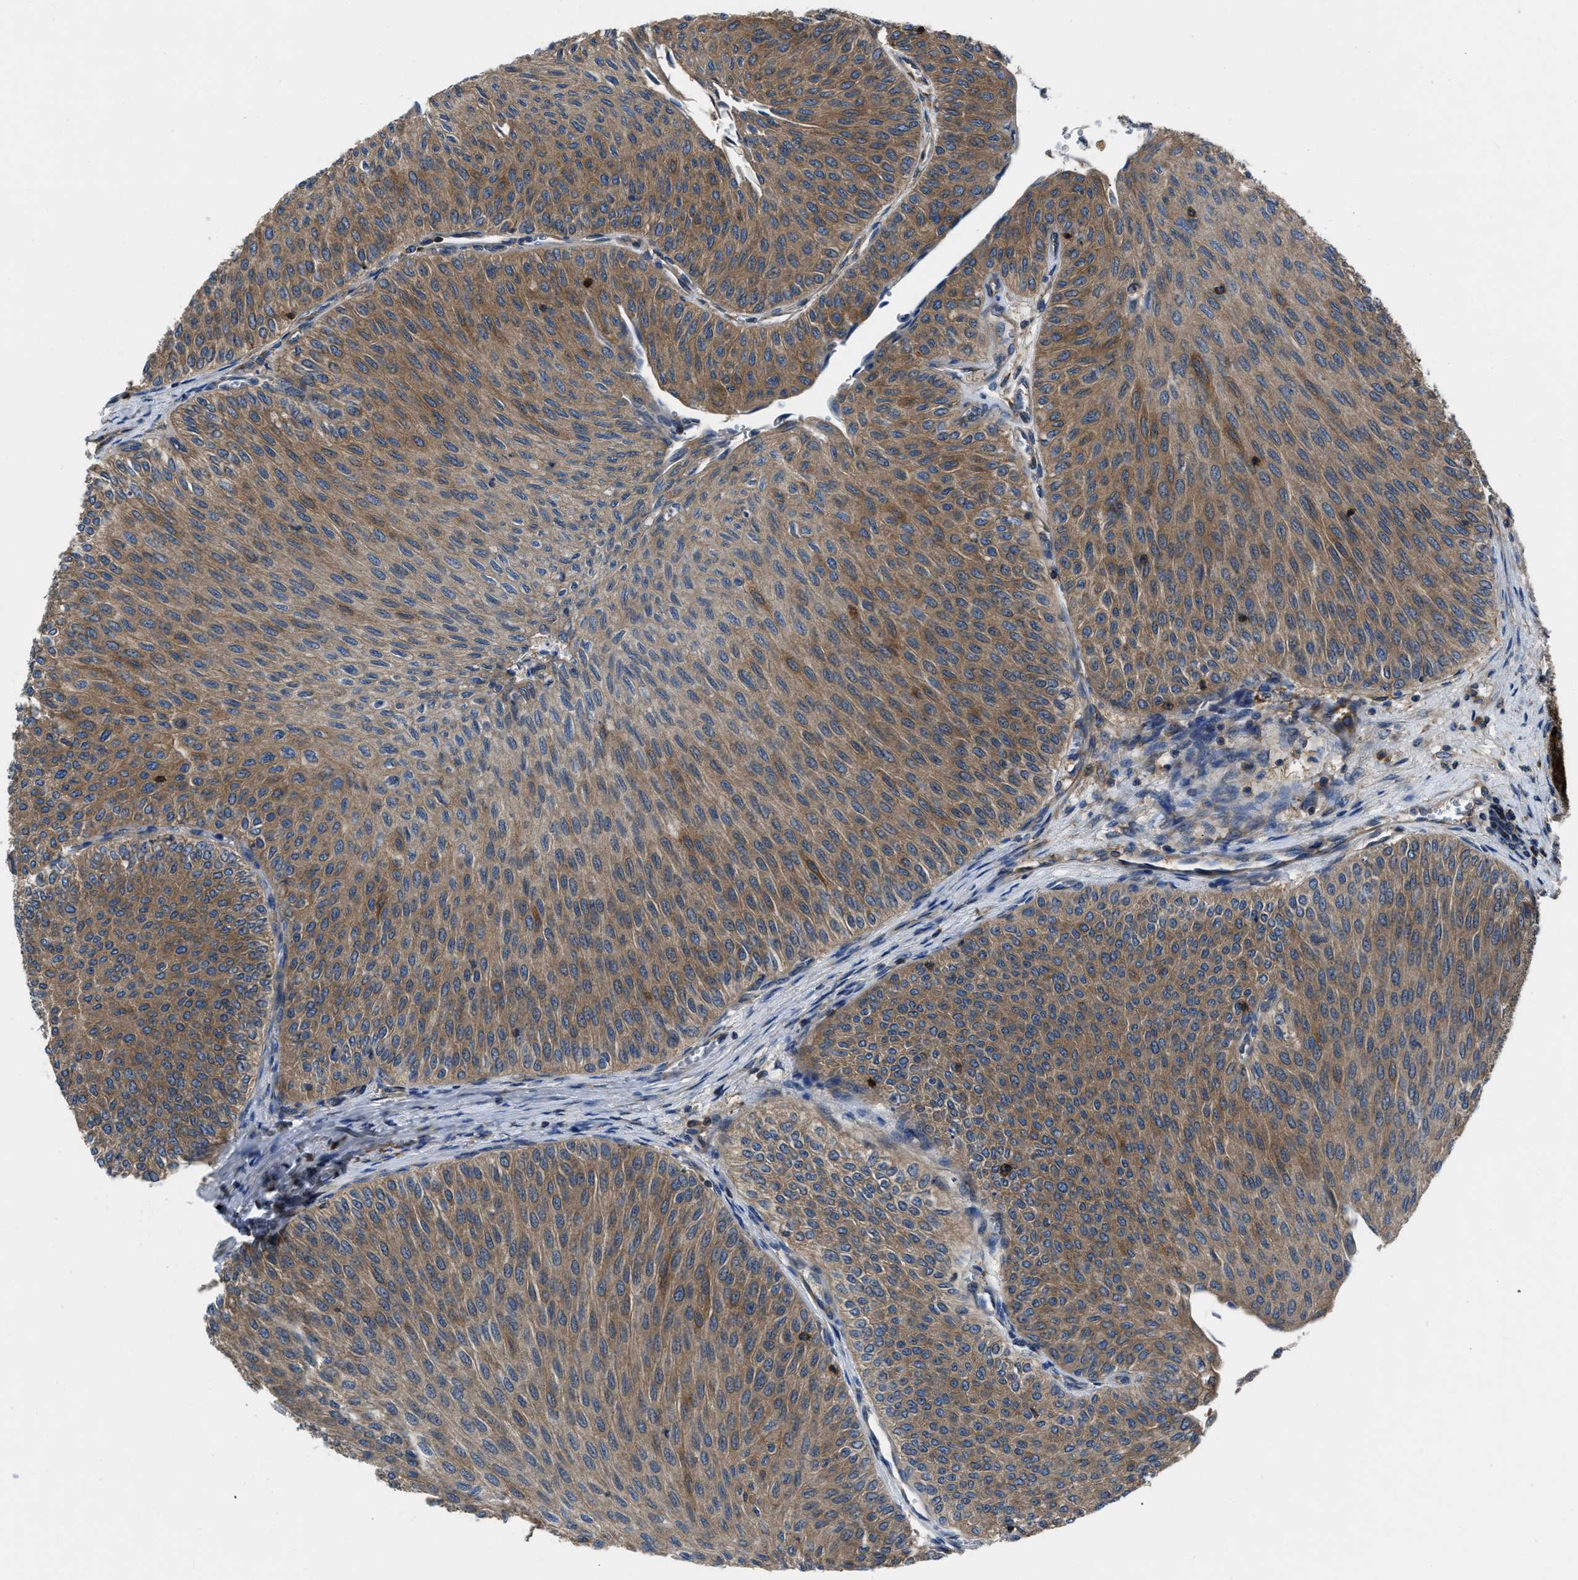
{"staining": {"intensity": "moderate", "quantity": ">75%", "location": "cytoplasmic/membranous"}, "tissue": "urothelial cancer", "cell_type": "Tumor cells", "image_type": "cancer", "snomed": [{"axis": "morphology", "description": "Urothelial carcinoma, Low grade"}, {"axis": "topography", "description": "Urinary bladder"}], "caption": "A high-resolution image shows immunohistochemistry (IHC) staining of low-grade urothelial carcinoma, which shows moderate cytoplasmic/membranous expression in approximately >75% of tumor cells.", "gene": "YARS1", "patient": {"sex": "male", "age": 78}}